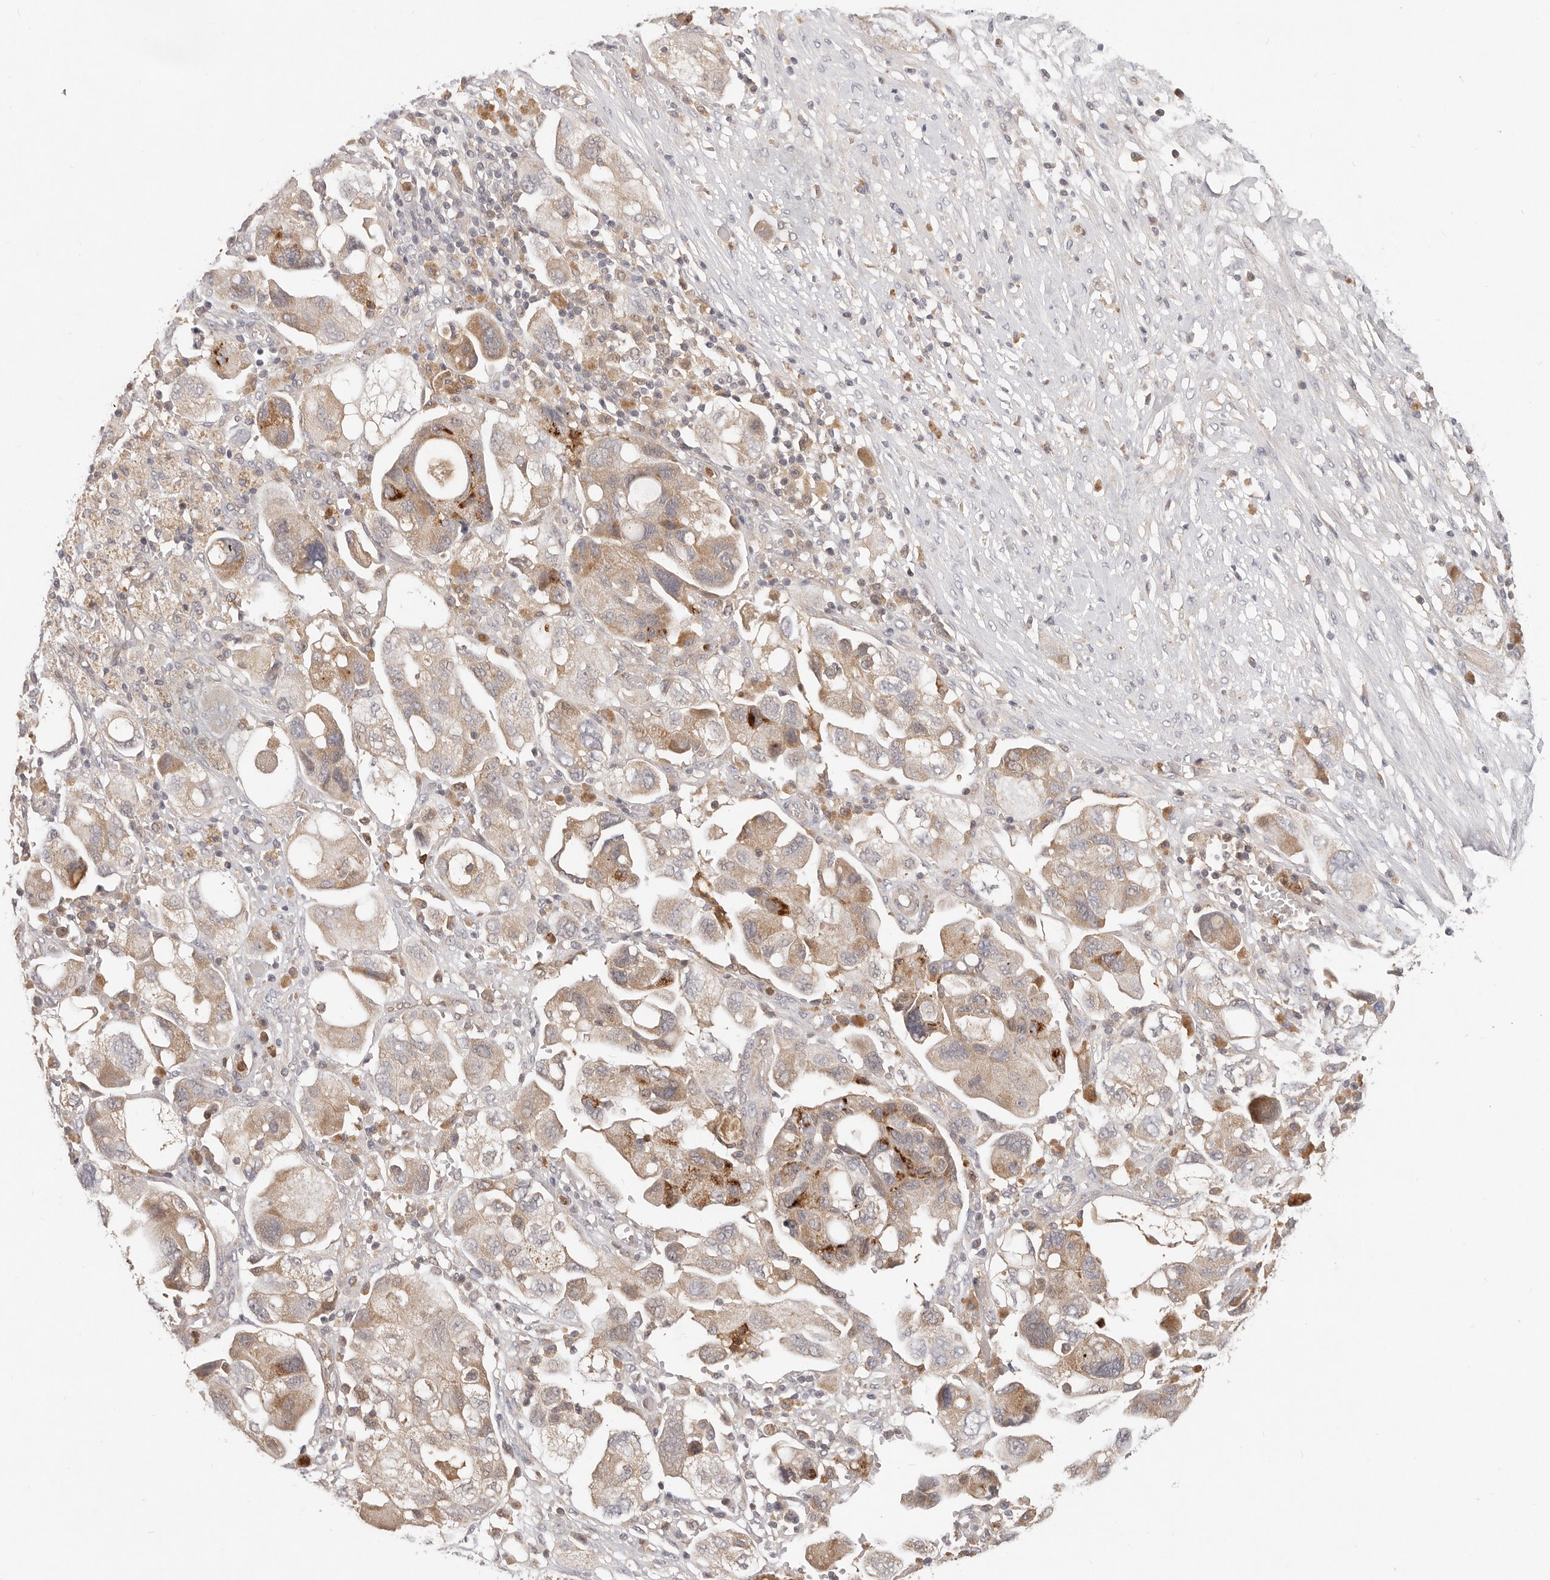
{"staining": {"intensity": "moderate", "quantity": "25%-75%", "location": "cytoplasmic/membranous"}, "tissue": "ovarian cancer", "cell_type": "Tumor cells", "image_type": "cancer", "snomed": [{"axis": "morphology", "description": "Carcinoma, NOS"}, {"axis": "morphology", "description": "Cystadenocarcinoma, serous, NOS"}, {"axis": "topography", "description": "Ovary"}], "caption": "A histopathology image of human carcinoma (ovarian) stained for a protein displays moderate cytoplasmic/membranous brown staining in tumor cells.", "gene": "USP49", "patient": {"sex": "female", "age": 69}}